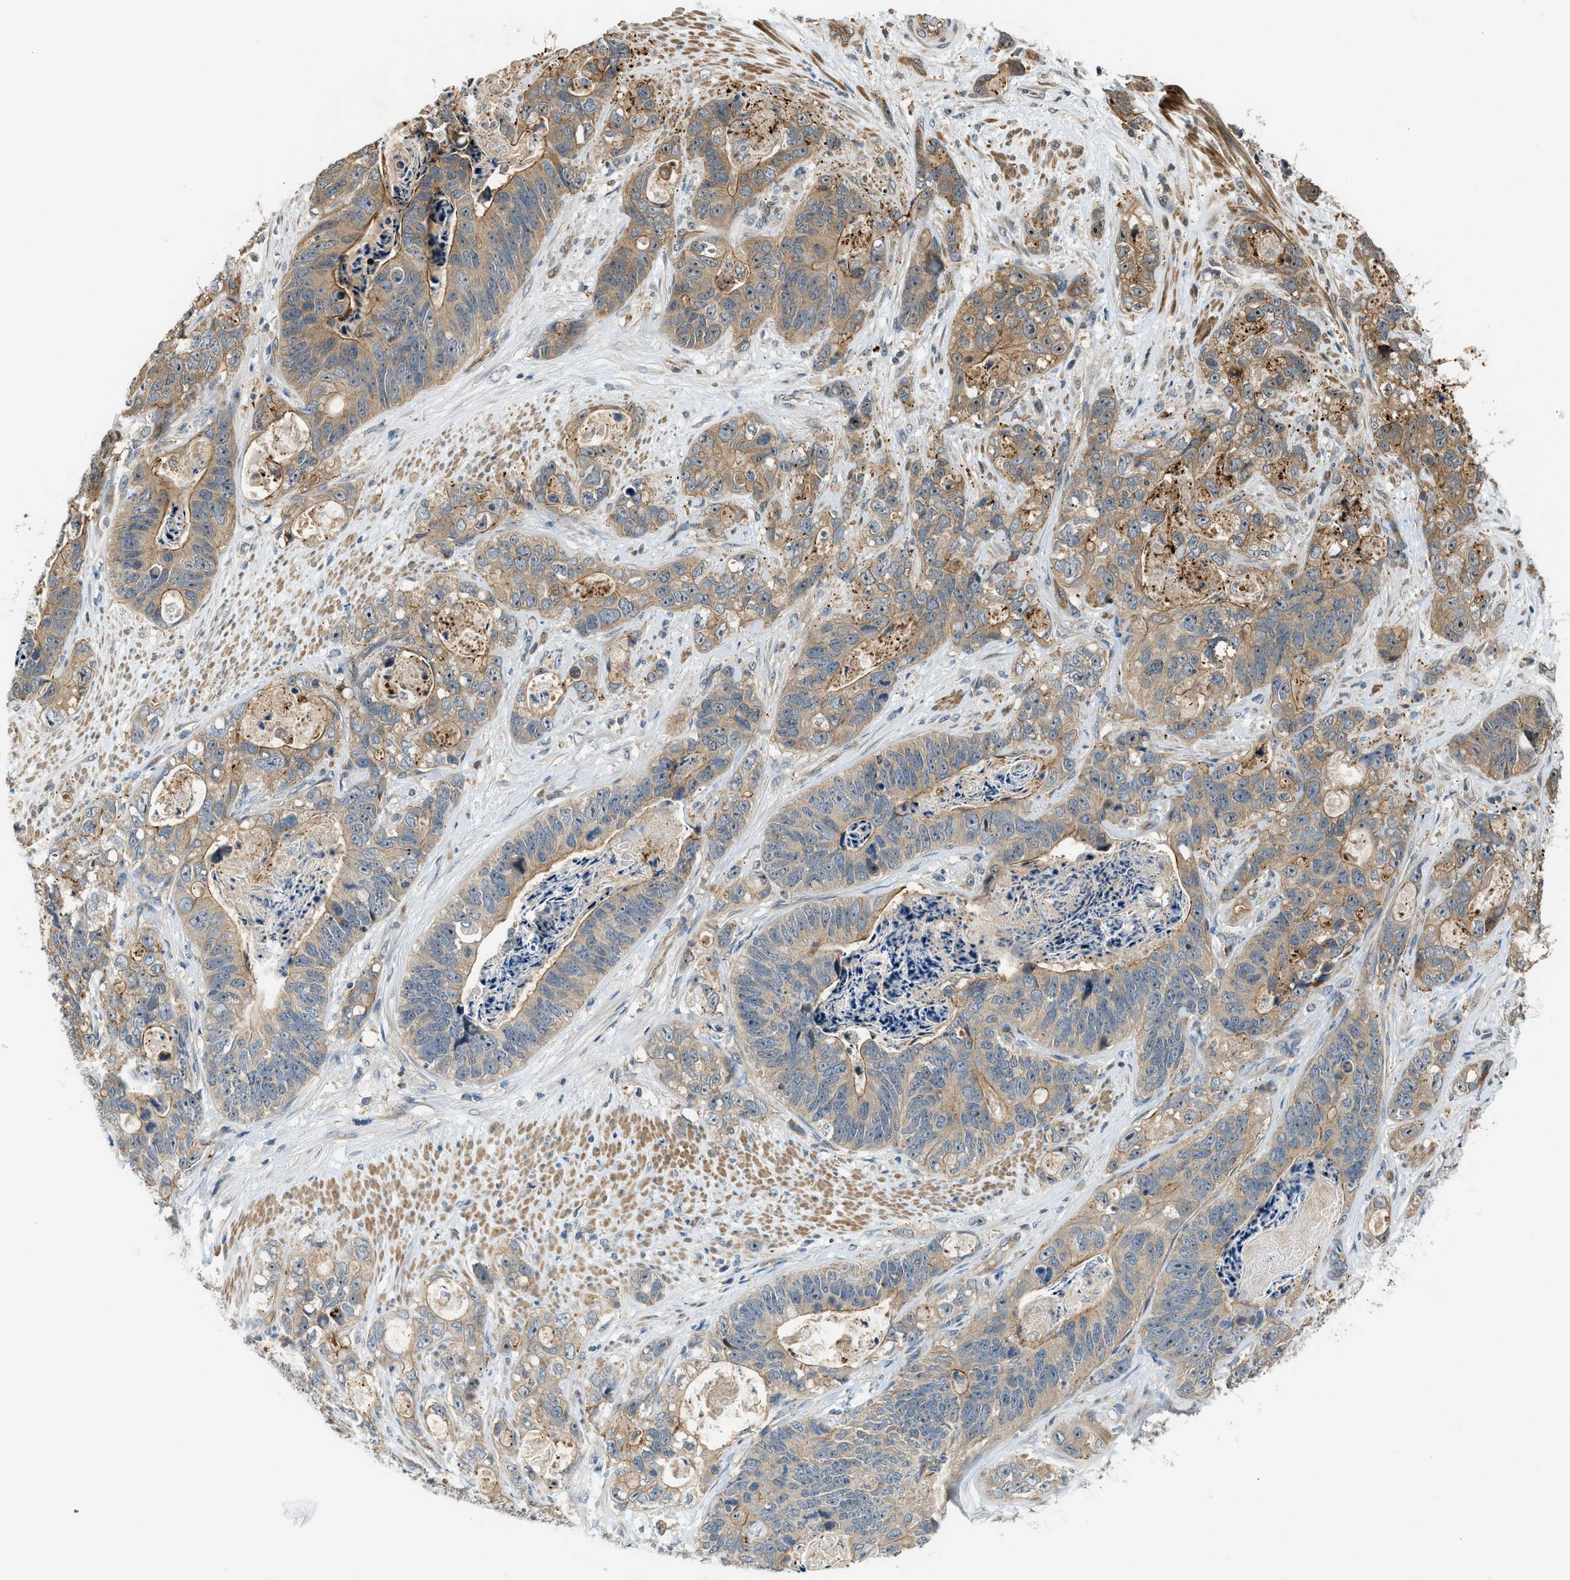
{"staining": {"intensity": "moderate", "quantity": ">75%", "location": "cytoplasmic/membranous"}, "tissue": "stomach cancer", "cell_type": "Tumor cells", "image_type": "cancer", "snomed": [{"axis": "morphology", "description": "Normal tissue, NOS"}, {"axis": "morphology", "description": "Adenocarcinoma, NOS"}, {"axis": "topography", "description": "Stomach"}], "caption": "Stomach cancer (adenocarcinoma) stained for a protein demonstrates moderate cytoplasmic/membranous positivity in tumor cells.", "gene": "CBLB", "patient": {"sex": "female", "age": 89}}